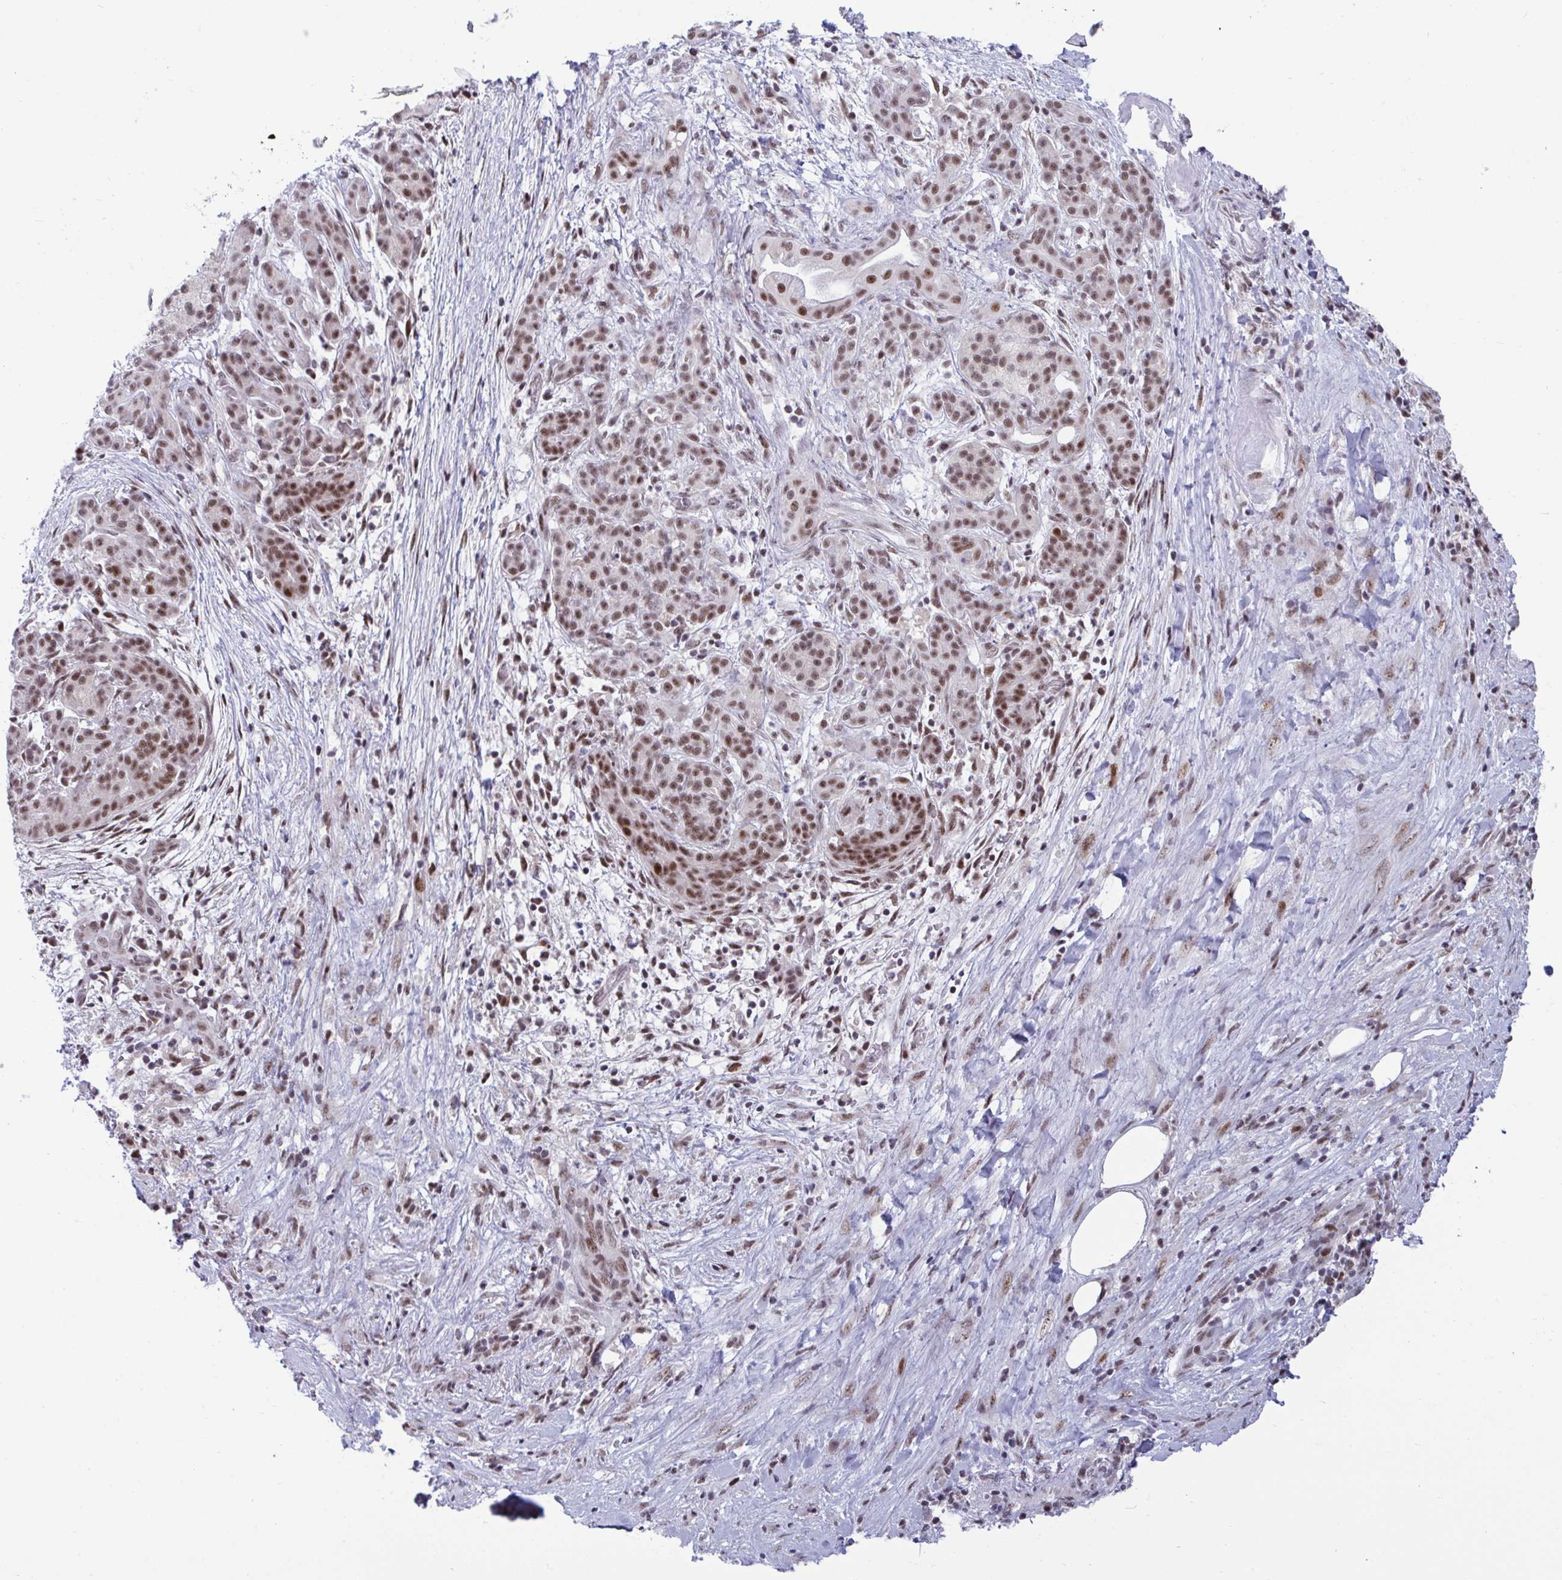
{"staining": {"intensity": "moderate", "quantity": ">75%", "location": "nuclear"}, "tissue": "pancreatic cancer", "cell_type": "Tumor cells", "image_type": "cancer", "snomed": [{"axis": "morphology", "description": "Adenocarcinoma, NOS"}, {"axis": "topography", "description": "Pancreas"}], "caption": "The histopathology image reveals staining of pancreatic cancer, revealing moderate nuclear protein expression (brown color) within tumor cells. The staining is performed using DAB brown chromogen to label protein expression. The nuclei are counter-stained blue using hematoxylin.", "gene": "WBP11", "patient": {"sex": "male", "age": 44}}